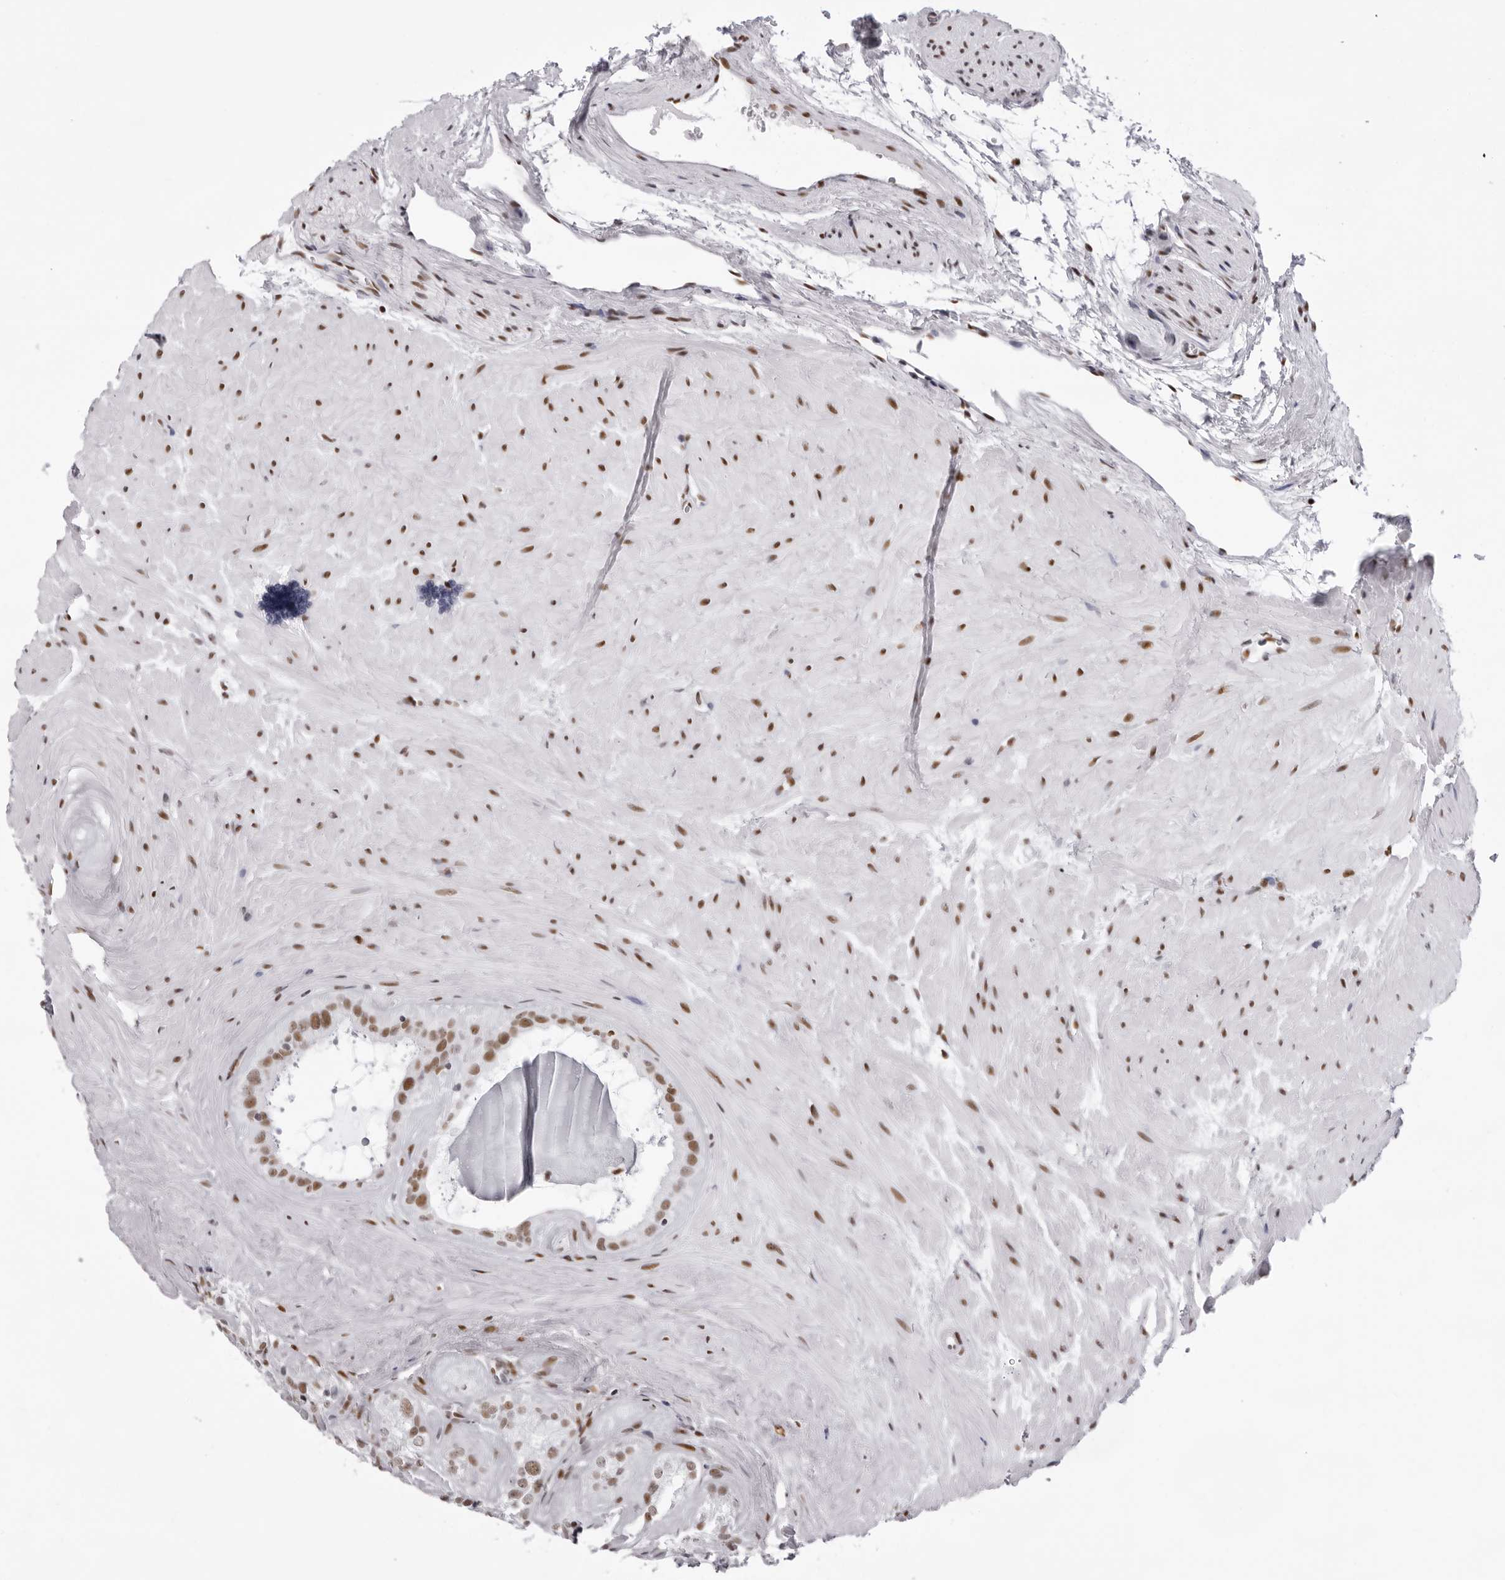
{"staining": {"intensity": "moderate", "quantity": ">75%", "location": "nuclear"}, "tissue": "seminal vesicle", "cell_type": "Glandular cells", "image_type": "normal", "snomed": [{"axis": "morphology", "description": "Normal tissue, NOS"}, {"axis": "topography", "description": "Prostate"}, {"axis": "topography", "description": "Seminal veicle"}], "caption": "Immunohistochemical staining of benign human seminal vesicle demonstrates >75% levels of moderate nuclear protein expression in approximately >75% of glandular cells. The protein is stained brown, and the nuclei are stained in blue (DAB (3,3'-diaminobenzidine) IHC with brightfield microscopy, high magnification).", "gene": "IRF2BP2", "patient": {"sex": "male", "age": 59}}